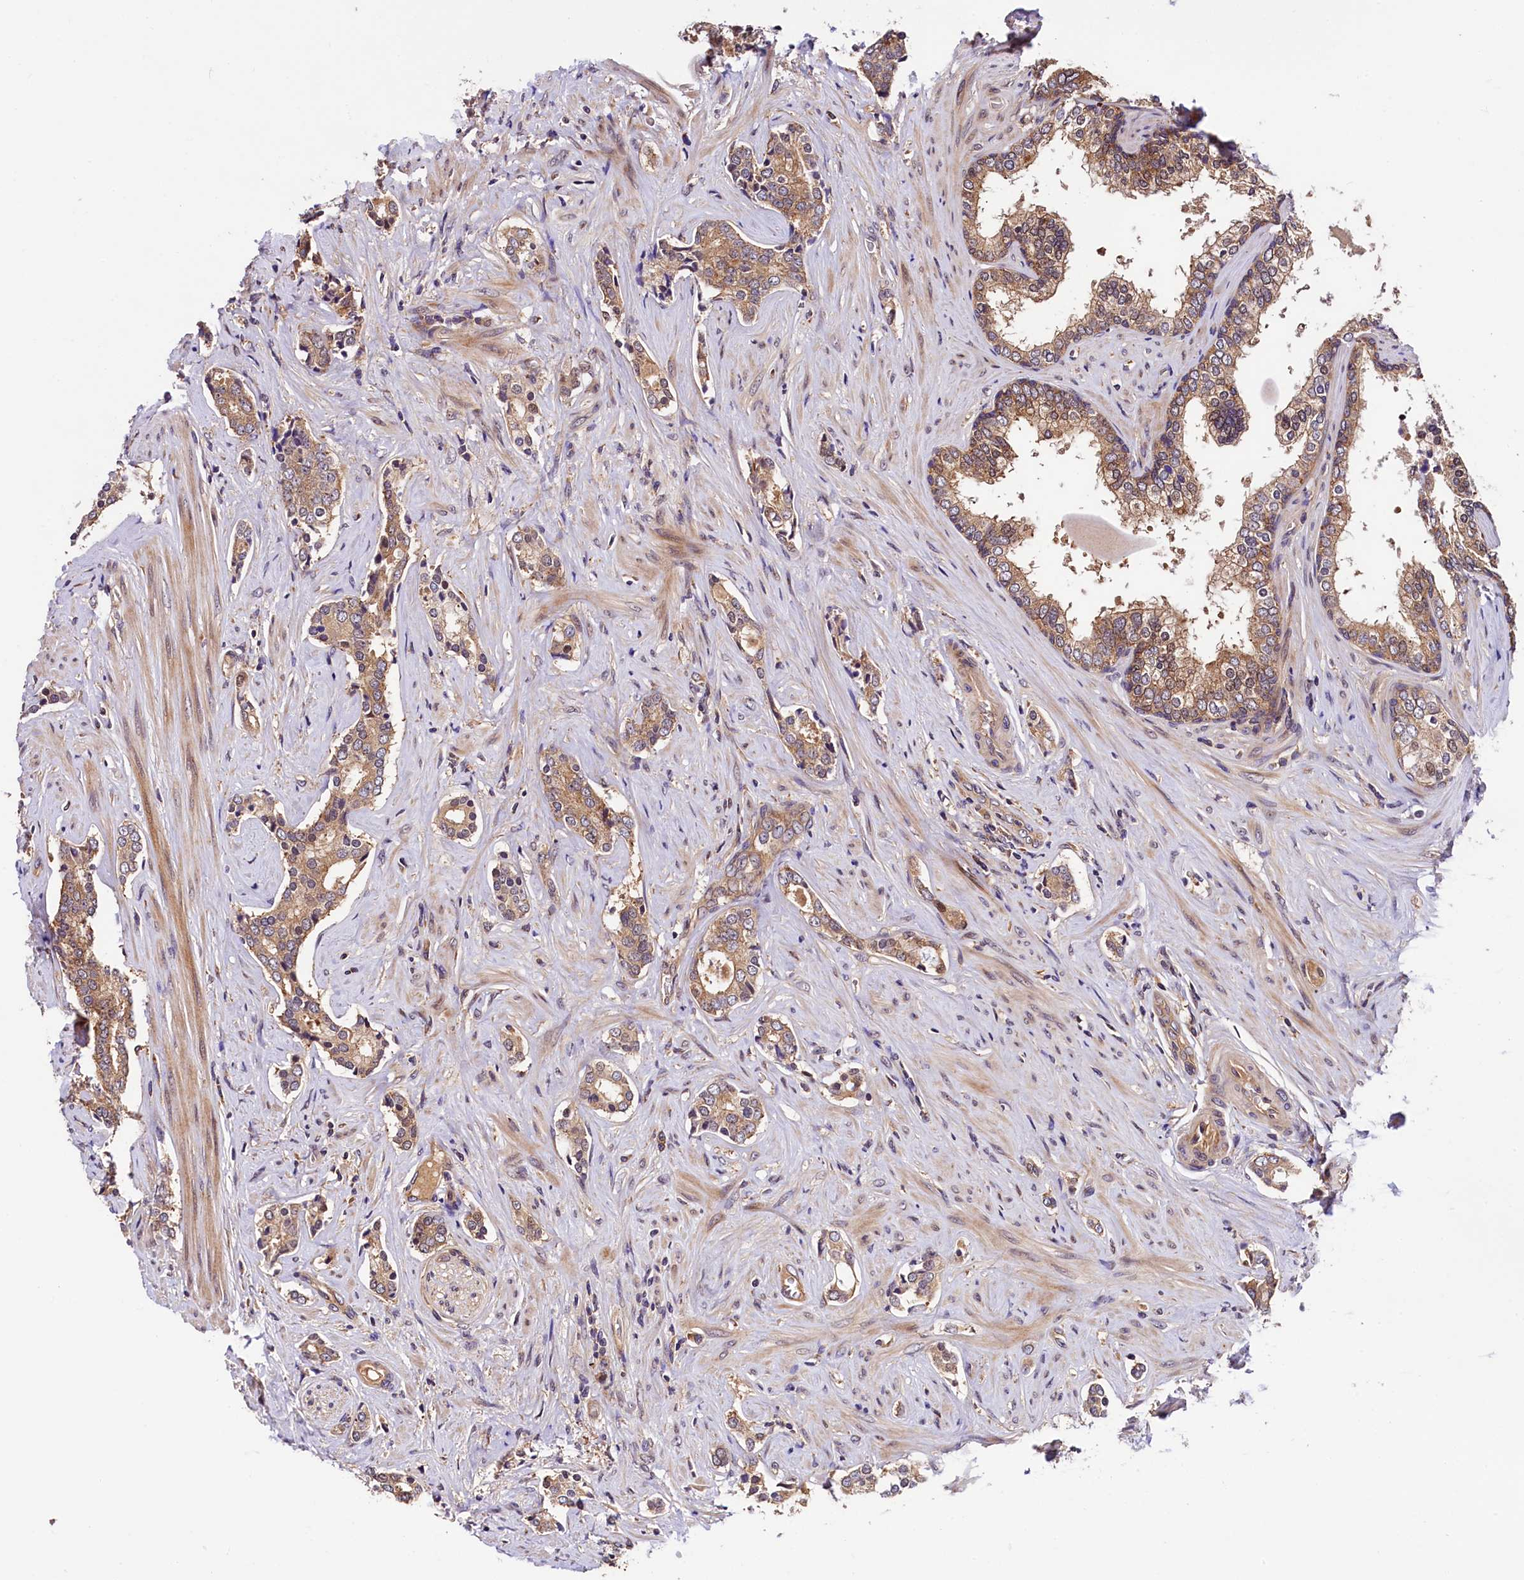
{"staining": {"intensity": "moderate", "quantity": ">75%", "location": "cytoplasmic/membranous"}, "tissue": "prostate cancer", "cell_type": "Tumor cells", "image_type": "cancer", "snomed": [{"axis": "morphology", "description": "Adenocarcinoma, High grade"}, {"axis": "topography", "description": "Prostate"}], "caption": "A medium amount of moderate cytoplasmic/membranous positivity is identified in about >75% of tumor cells in prostate cancer (adenocarcinoma (high-grade)) tissue.", "gene": "VPS35", "patient": {"sex": "male", "age": 63}}